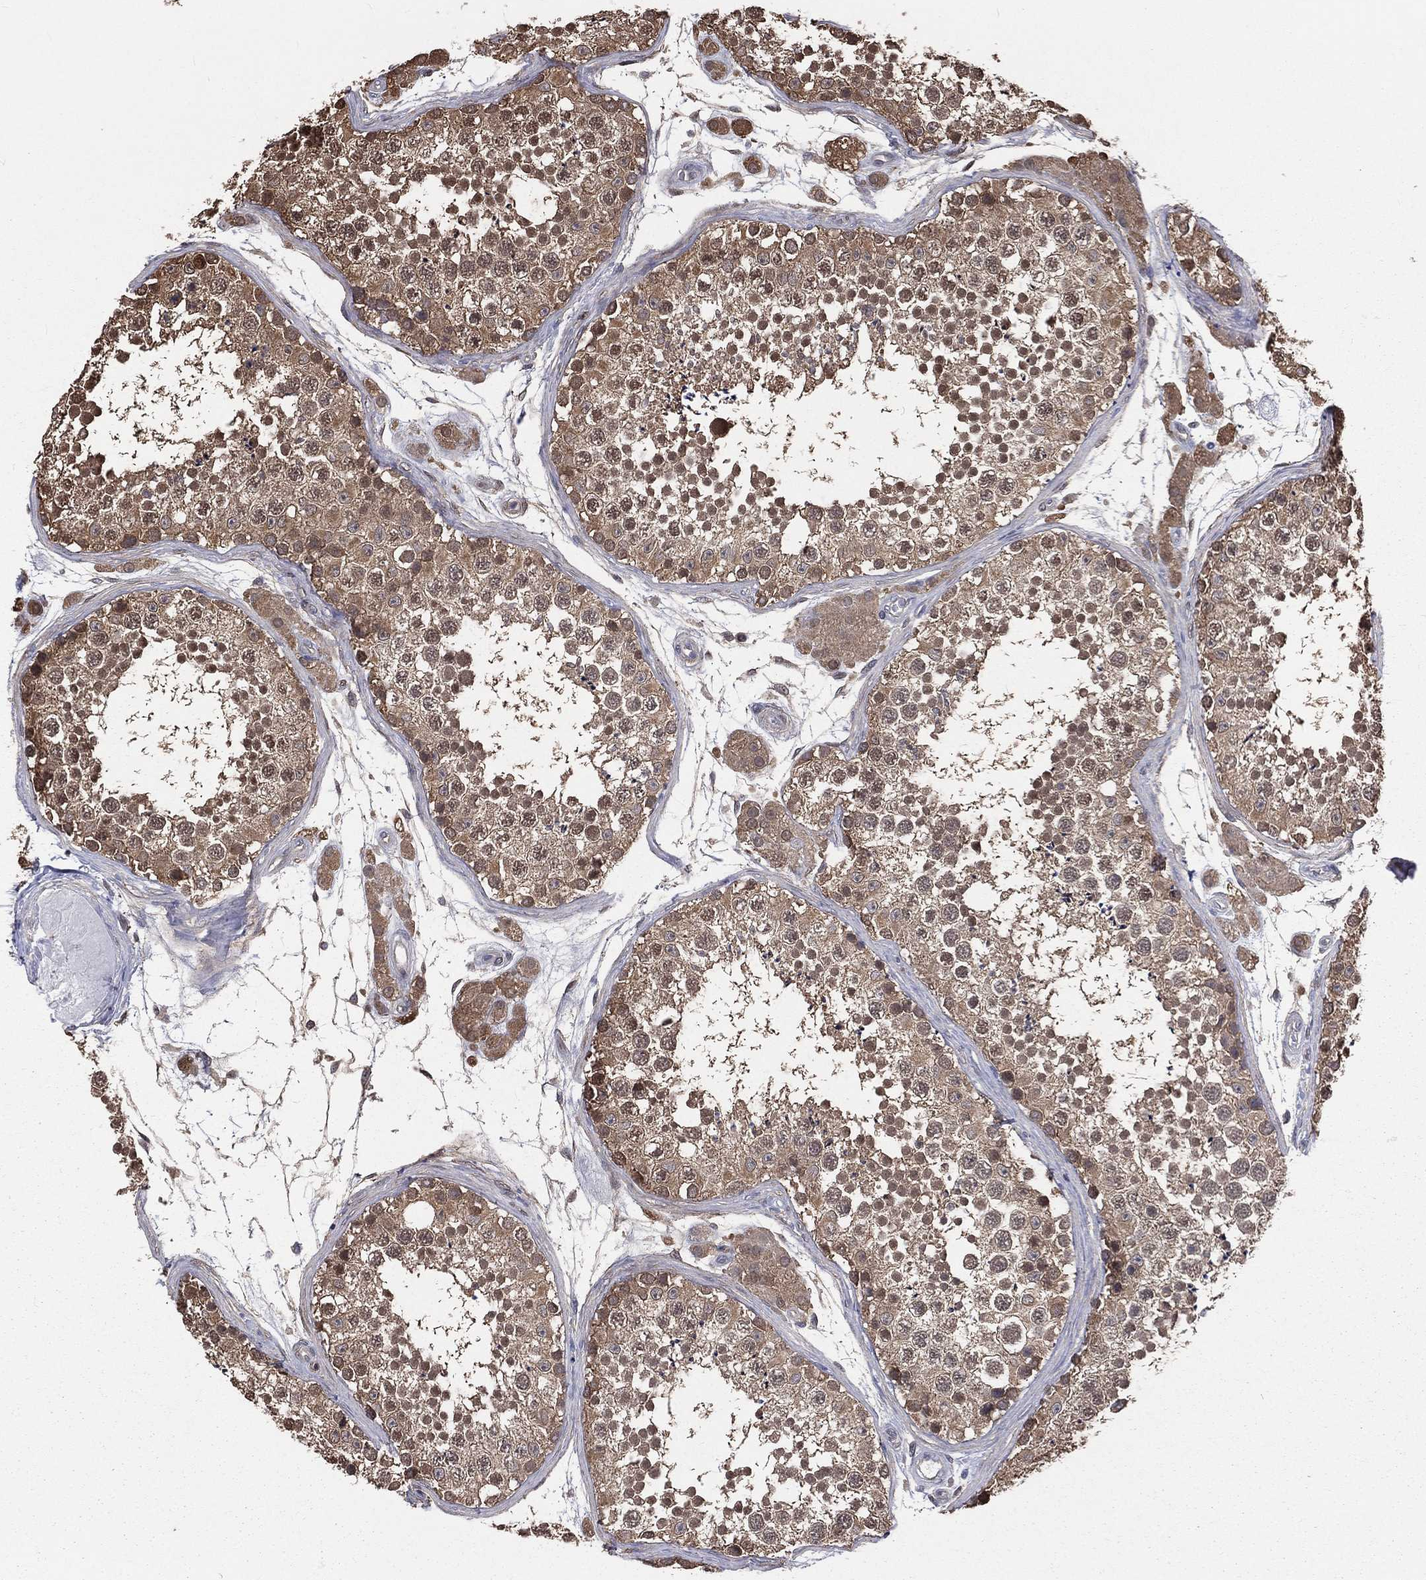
{"staining": {"intensity": "moderate", "quantity": "25%-75%", "location": "cytoplasmic/membranous,nuclear"}, "tissue": "testis", "cell_type": "Cells in seminiferous ducts", "image_type": "normal", "snomed": [{"axis": "morphology", "description": "Normal tissue, NOS"}, {"axis": "topography", "description": "Testis"}], "caption": "High-magnification brightfield microscopy of benign testis stained with DAB (3,3'-diaminobenzidine) (brown) and counterstained with hematoxylin (blue). cells in seminiferous ducts exhibit moderate cytoplasmic/membranous,nuclear expression is present in approximately25%-75% of cells.", "gene": "TBC1D2", "patient": {"sex": "male", "age": 41}}